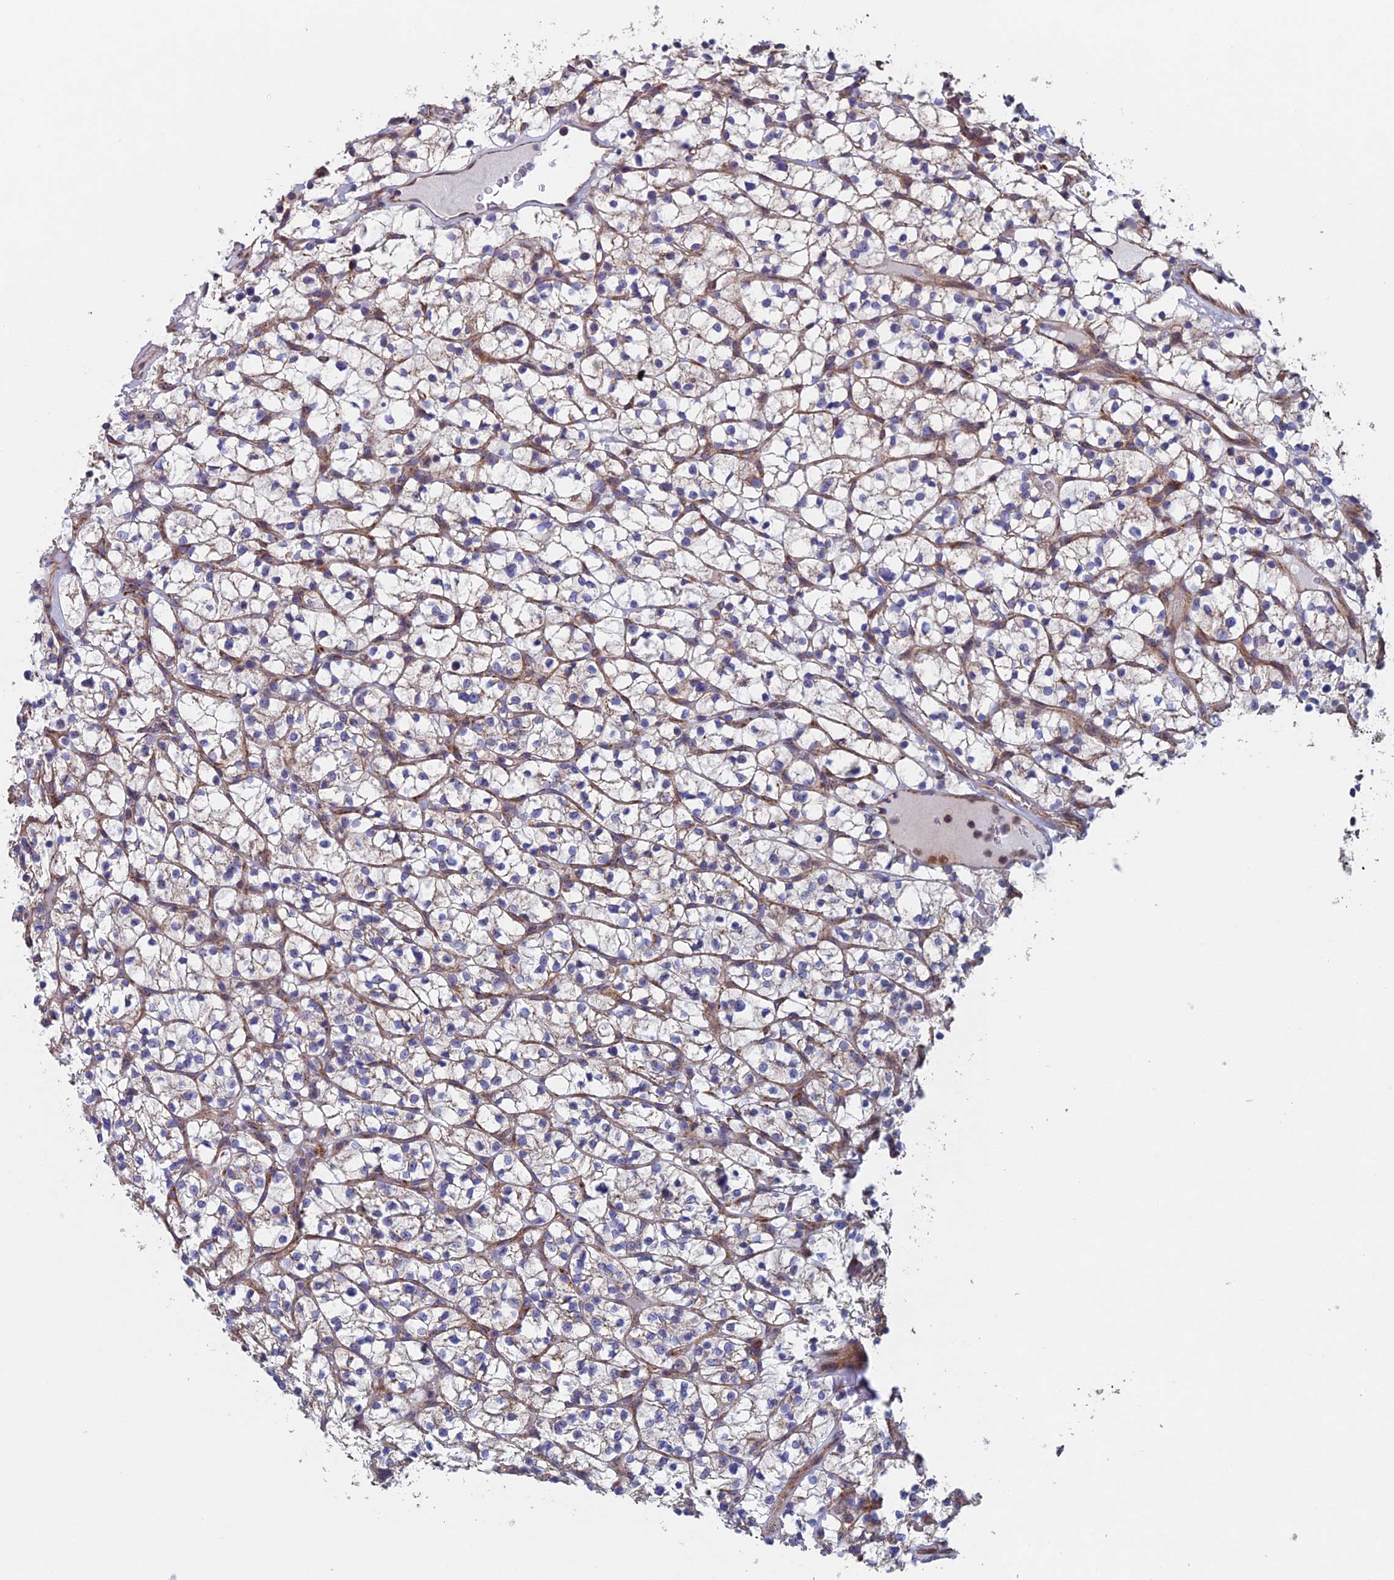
{"staining": {"intensity": "negative", "quantity": "none", "location": "none"}, "tissue": "renal cancer", "cell_type": "Tumor cells", "image_type": "cancer", "snomed": [{"axis": "morphology", "description": "Adenocarcinoma, NOS"}, {"axis": "topography", "description": "Kidney"}], "caption": "A high-resolution image shows immunohistochemistry (IHC) staining of adenocarcinoma (renal), which demonstrates no significant positivity in tumor cells. (Immunohistochemistry, brightfield microscopy, high magnification).", "gene": "MRPL1", "patient": {"sex": "female", "age": 64}}